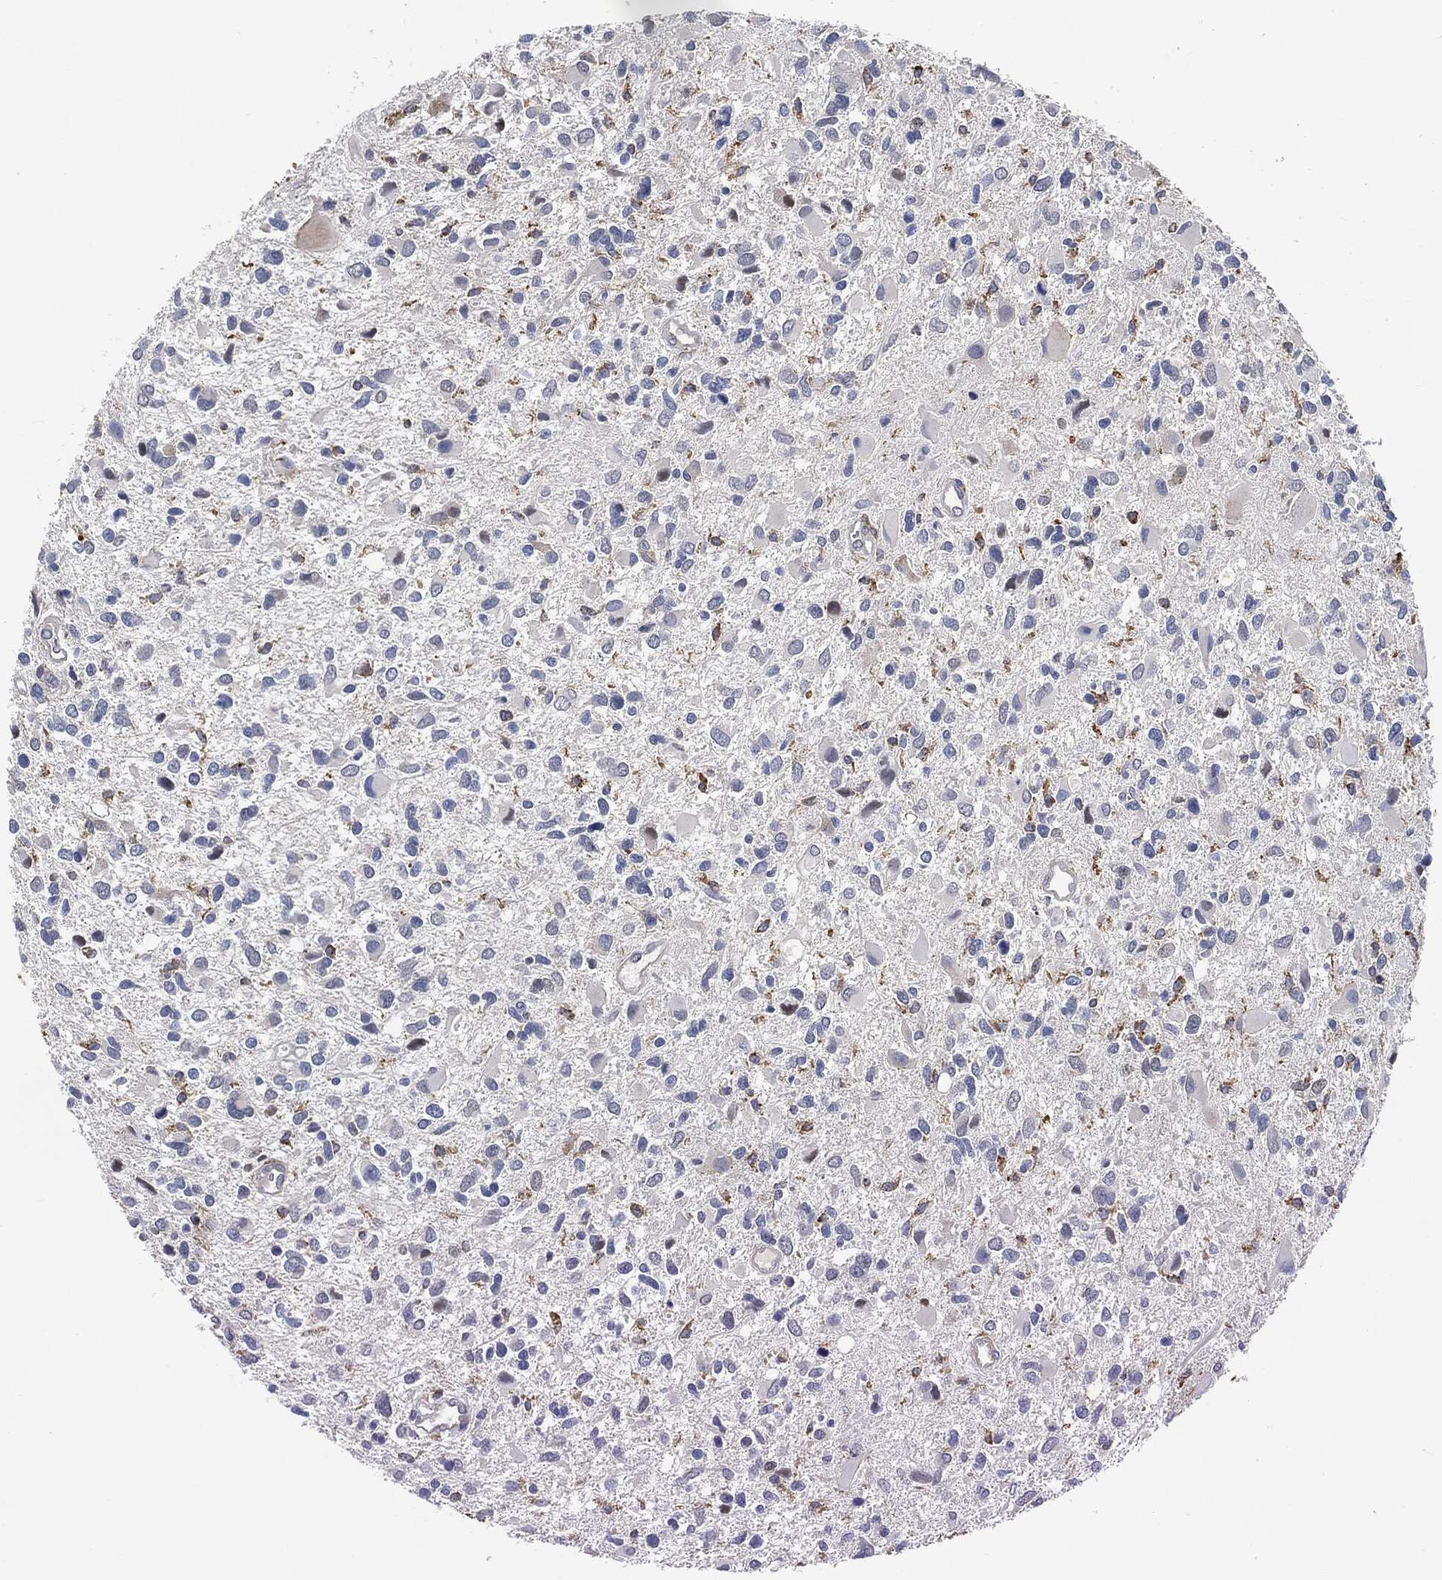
{"staining": {"intensity": "strong", "quantity": "<25%", "location": "cytoplasmic/membranous"}, "tissue": "glioma", "cell_type": "Tumor cells", "image_type": "cancer", "snomed": [{"axis": "morphology", "description": "Glioma, malignant, Low grade"}, {"axis": "topography", "description": "Brain"}], "caption": "A histopathology image of human malignant glioma (low-grade) stained for a protein demonstrates strong cytoplasmic/membranous brown staining in tumor cells. The staining was performed using DAB, with brown indicating positive protein expression. Nuclei are stained blue with hematoxylin.", "gene": "VSIG4", "patient": {"sex": "female", "age": 32}}